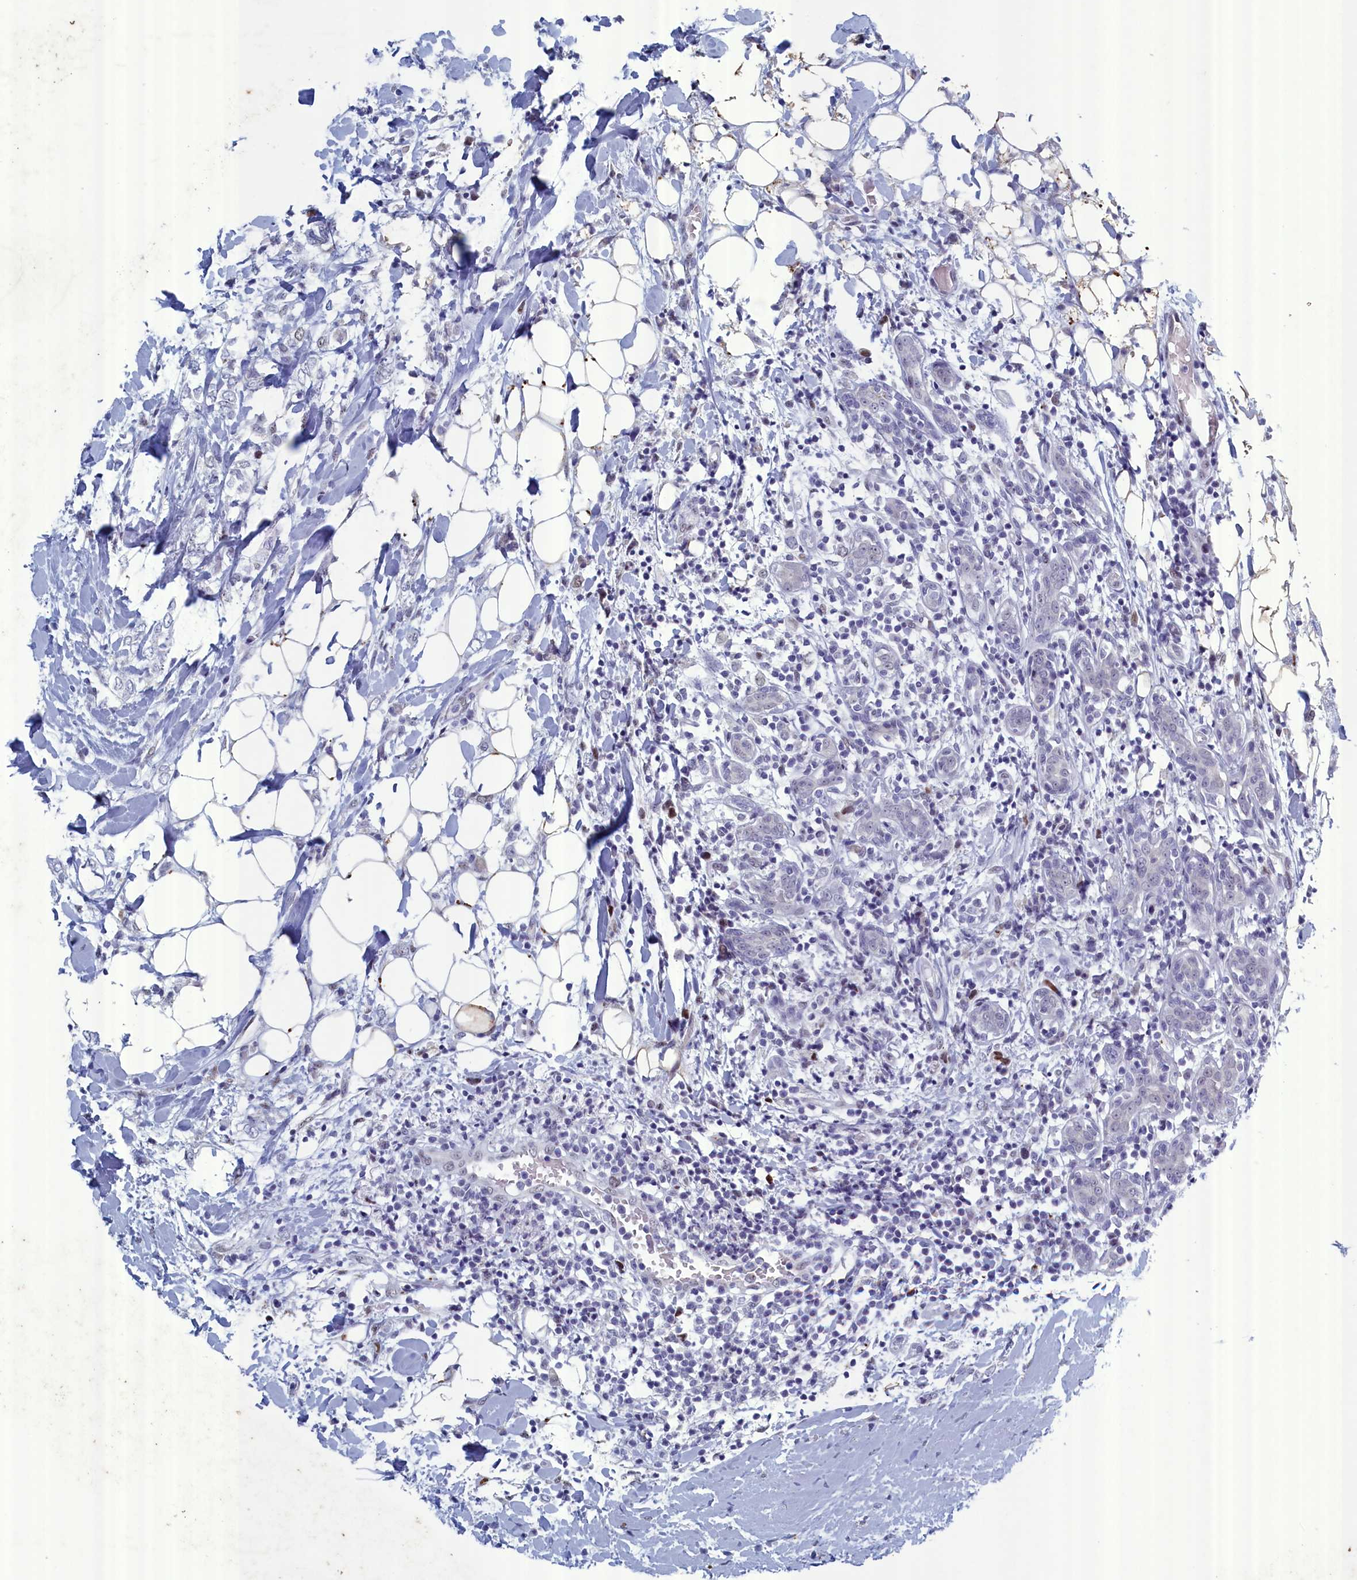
{"staining": {"intensity": "weak", "quantity": "<25%", "location": "nuclear"}, "tissue": "breast cancer", "cell_type": "Tumor cells", "image_type": "cancer", "snomed": [{"axis": "morphology", "description": "Normal tissue, NOS"}, {"axis": "morphology", "description": "Lobular carcinoma"}, {"axis": "topography", "description": "Breast"}], "caption": "An immunohistochemistry (IHC) micrograph of breast lobular carcinoma is shown. There is no staining in tumor cells of breast lobular carcinoma. Brightfield microscopy of IHC stained with DAB (brown) and hematoxylin (blue), captured at high magnification.", "gene": "WDR76", "patient": {"sex": "female", "age": 47}}